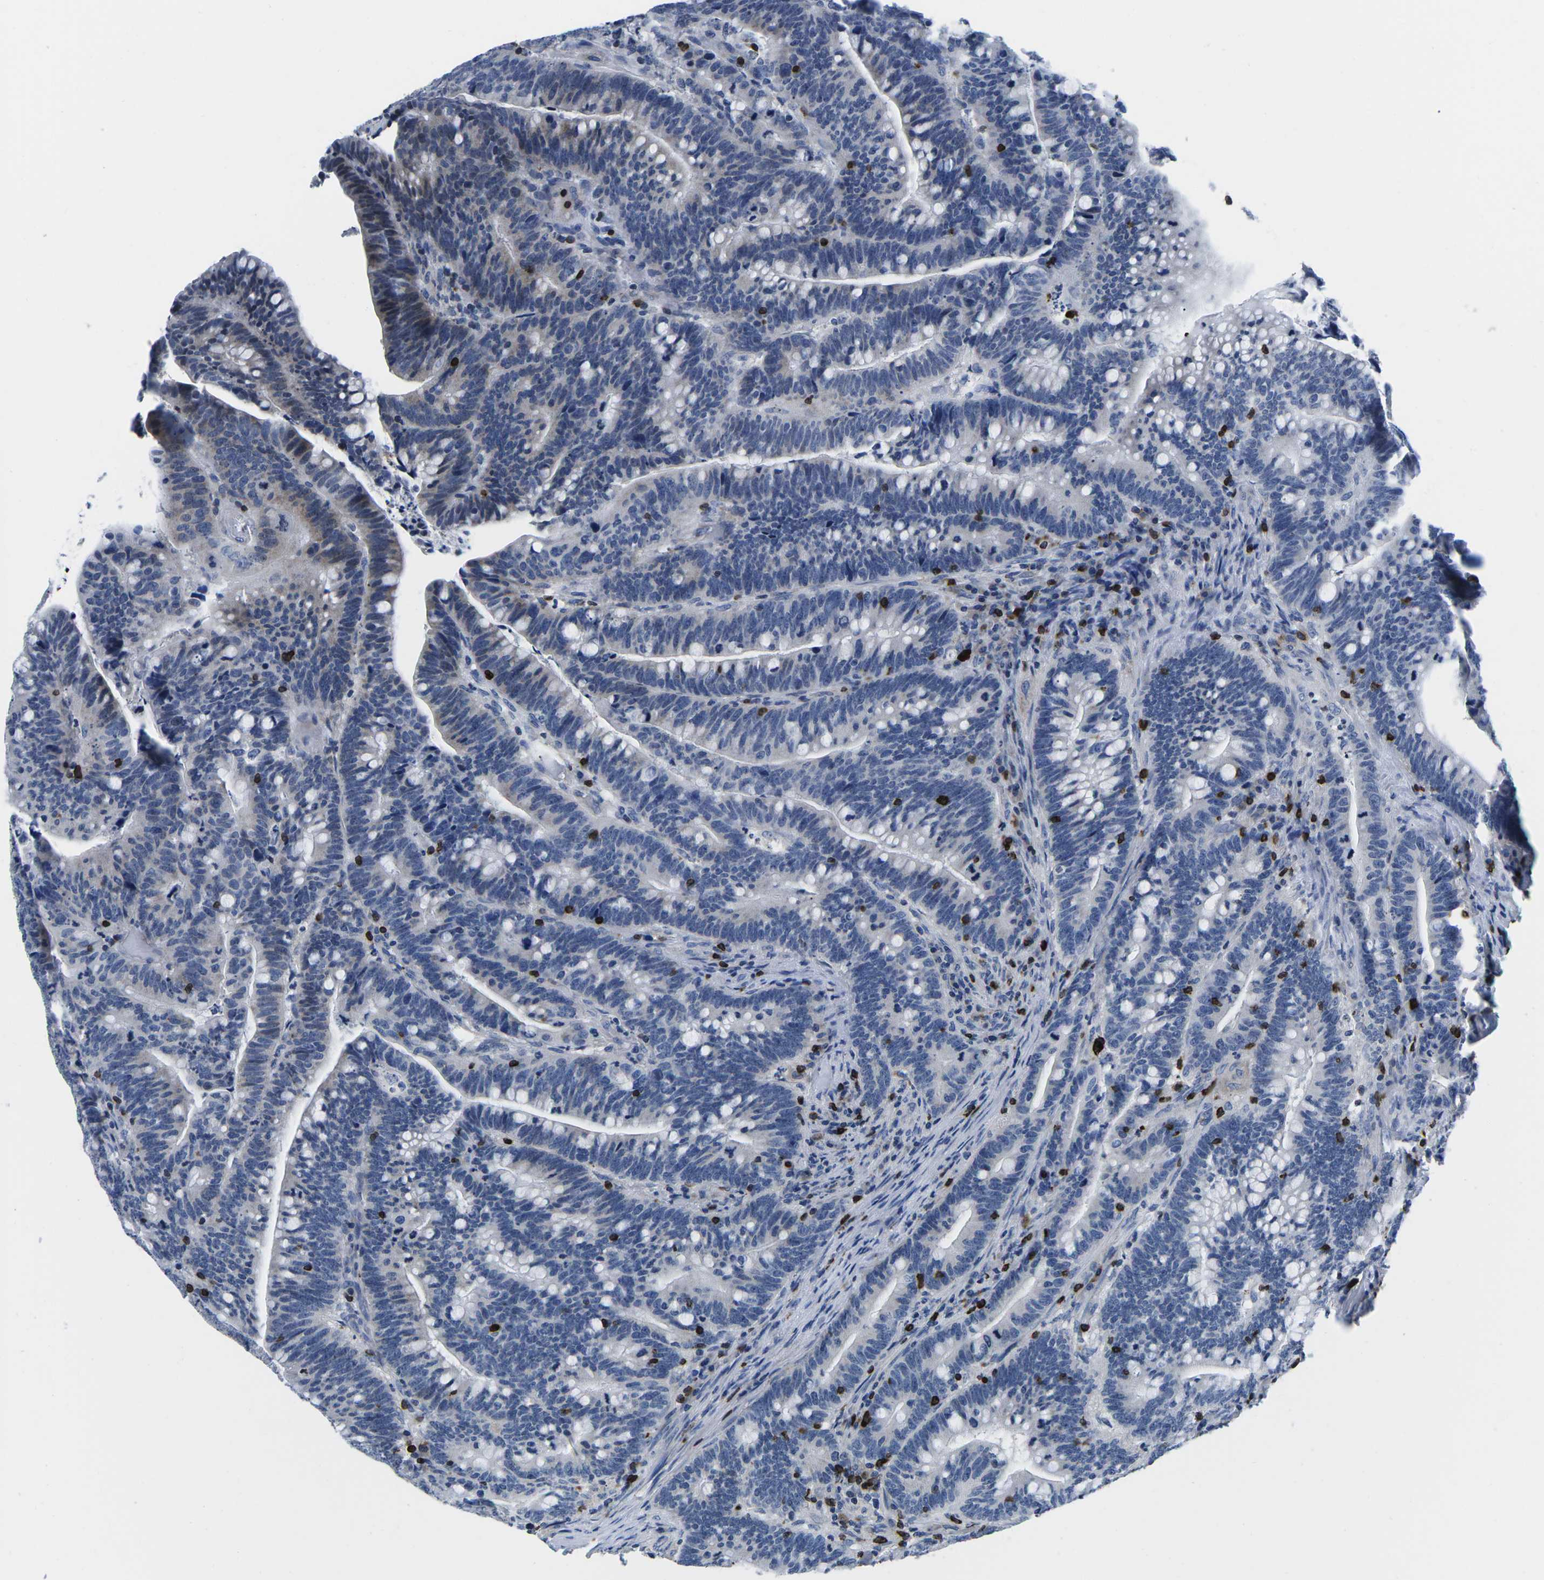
{"staining": {"intensity": "weak", "quantity": "<25%", "location": "cytoplasmic/membranous"}, "tissue": "colorectal cancer", "cell_type": "Tumor cells", "image_type": "cancer", "snomed": [{"axis": "morphology", "description": "Normal tissue, NOS"}, {"axis": "morphology", "description": "Adenocarcinoma, NOS"}, {"axis": "topography", "description": "Colon"}], "caption": "Tumor cells are negative for brown protein staining in colorectal cancer.", "gene": "CTSW", "patient": {"sex": "female", "age": 66}}